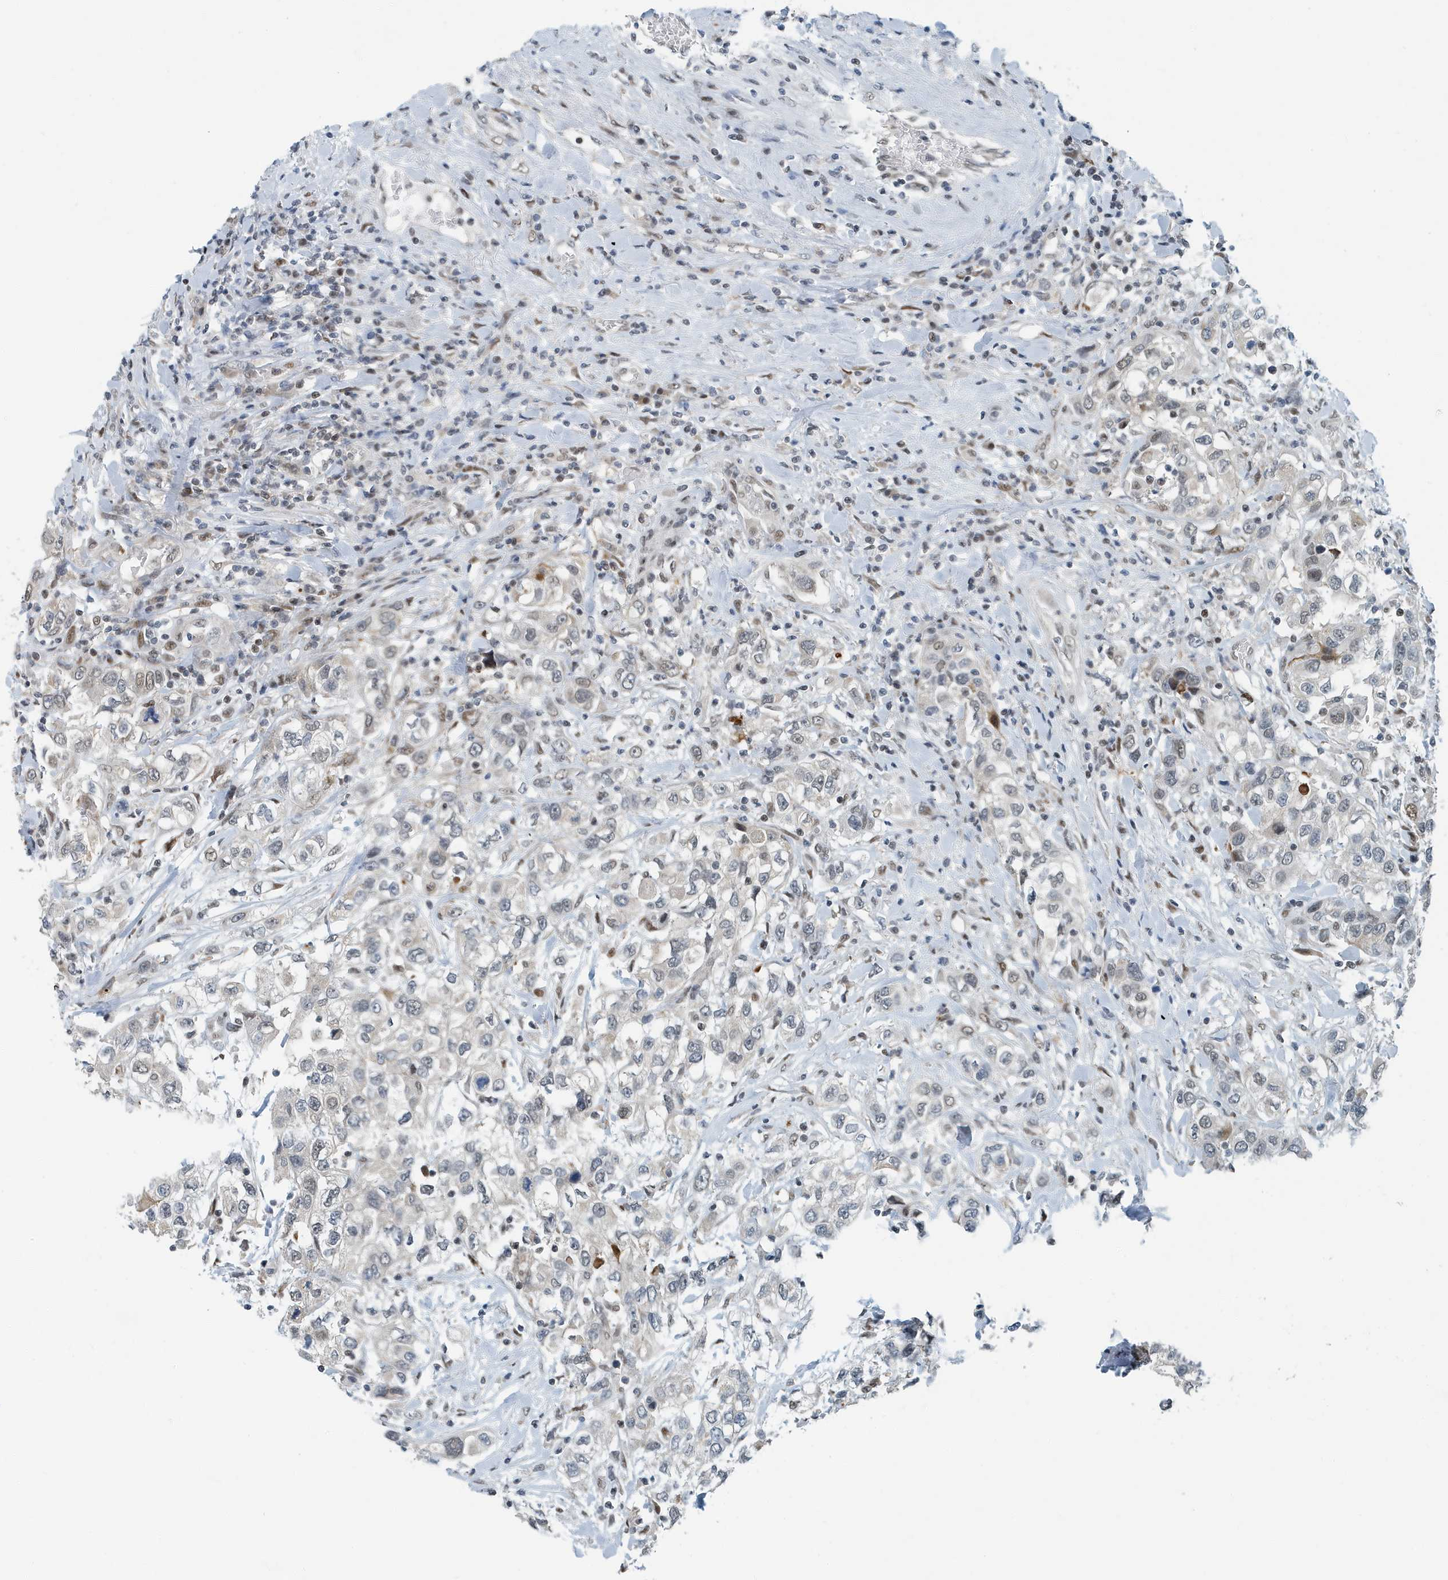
{"staining": {"intensity": "weak", "quantity": "<25%", "location": "nuclear"}, "tissue": "urothelial cancer", "cell_type": "Tumor cells", "image_type": "cancer", "snomed": [{"axis": "morphology", "description": "Urothelial carcinoma, High grade"}, {"axis": "topography", "description": "Urinary bladder"}], "caption": "Immunohistochemistry image of urothelial carcinoma (high-grade) stained for a protein (brown), which displays no positivity in tumor cells.", "gene": "KIF15", "patient": {"sex": "female", "age": 80}}